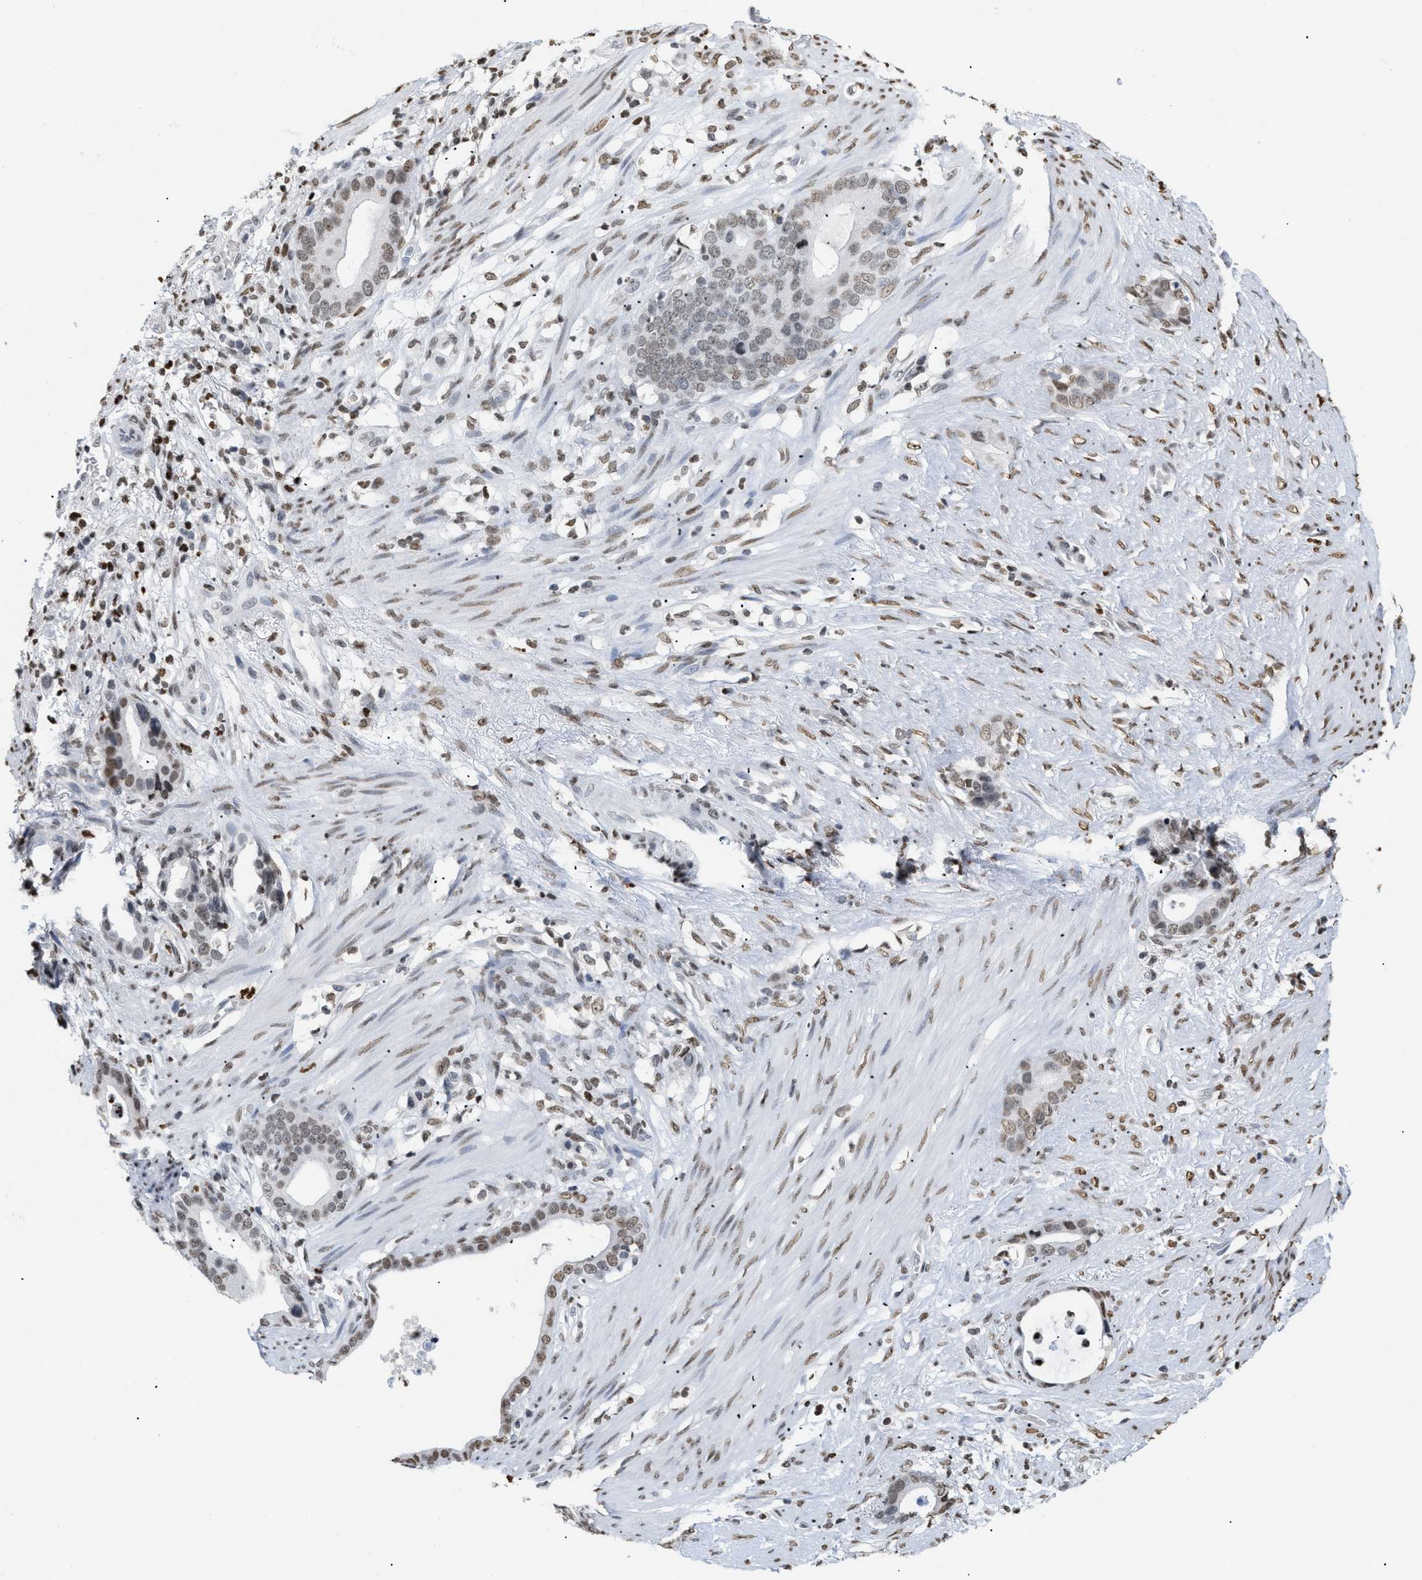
{"staining": {"intensity": "moderate", "quantity": ">75%", "location": "nuclear"}, "tissue": "stomach cancer", "cell_type": "Tumor cells", "image_type": "cancer", "snomed": [{"axis": "morphology", "description": "Adenocarcinoma, NOS"}, {"axis": "topography", "description": "Stomach"}], "caption": "This is a micrograph of IHC staining of stomach cancer (adenocarcinoma), which shows moderate positivity in the nuclear of tumor cells.", "gene": "HMGN2", "patient": {"sex": "female", "age": 75}}